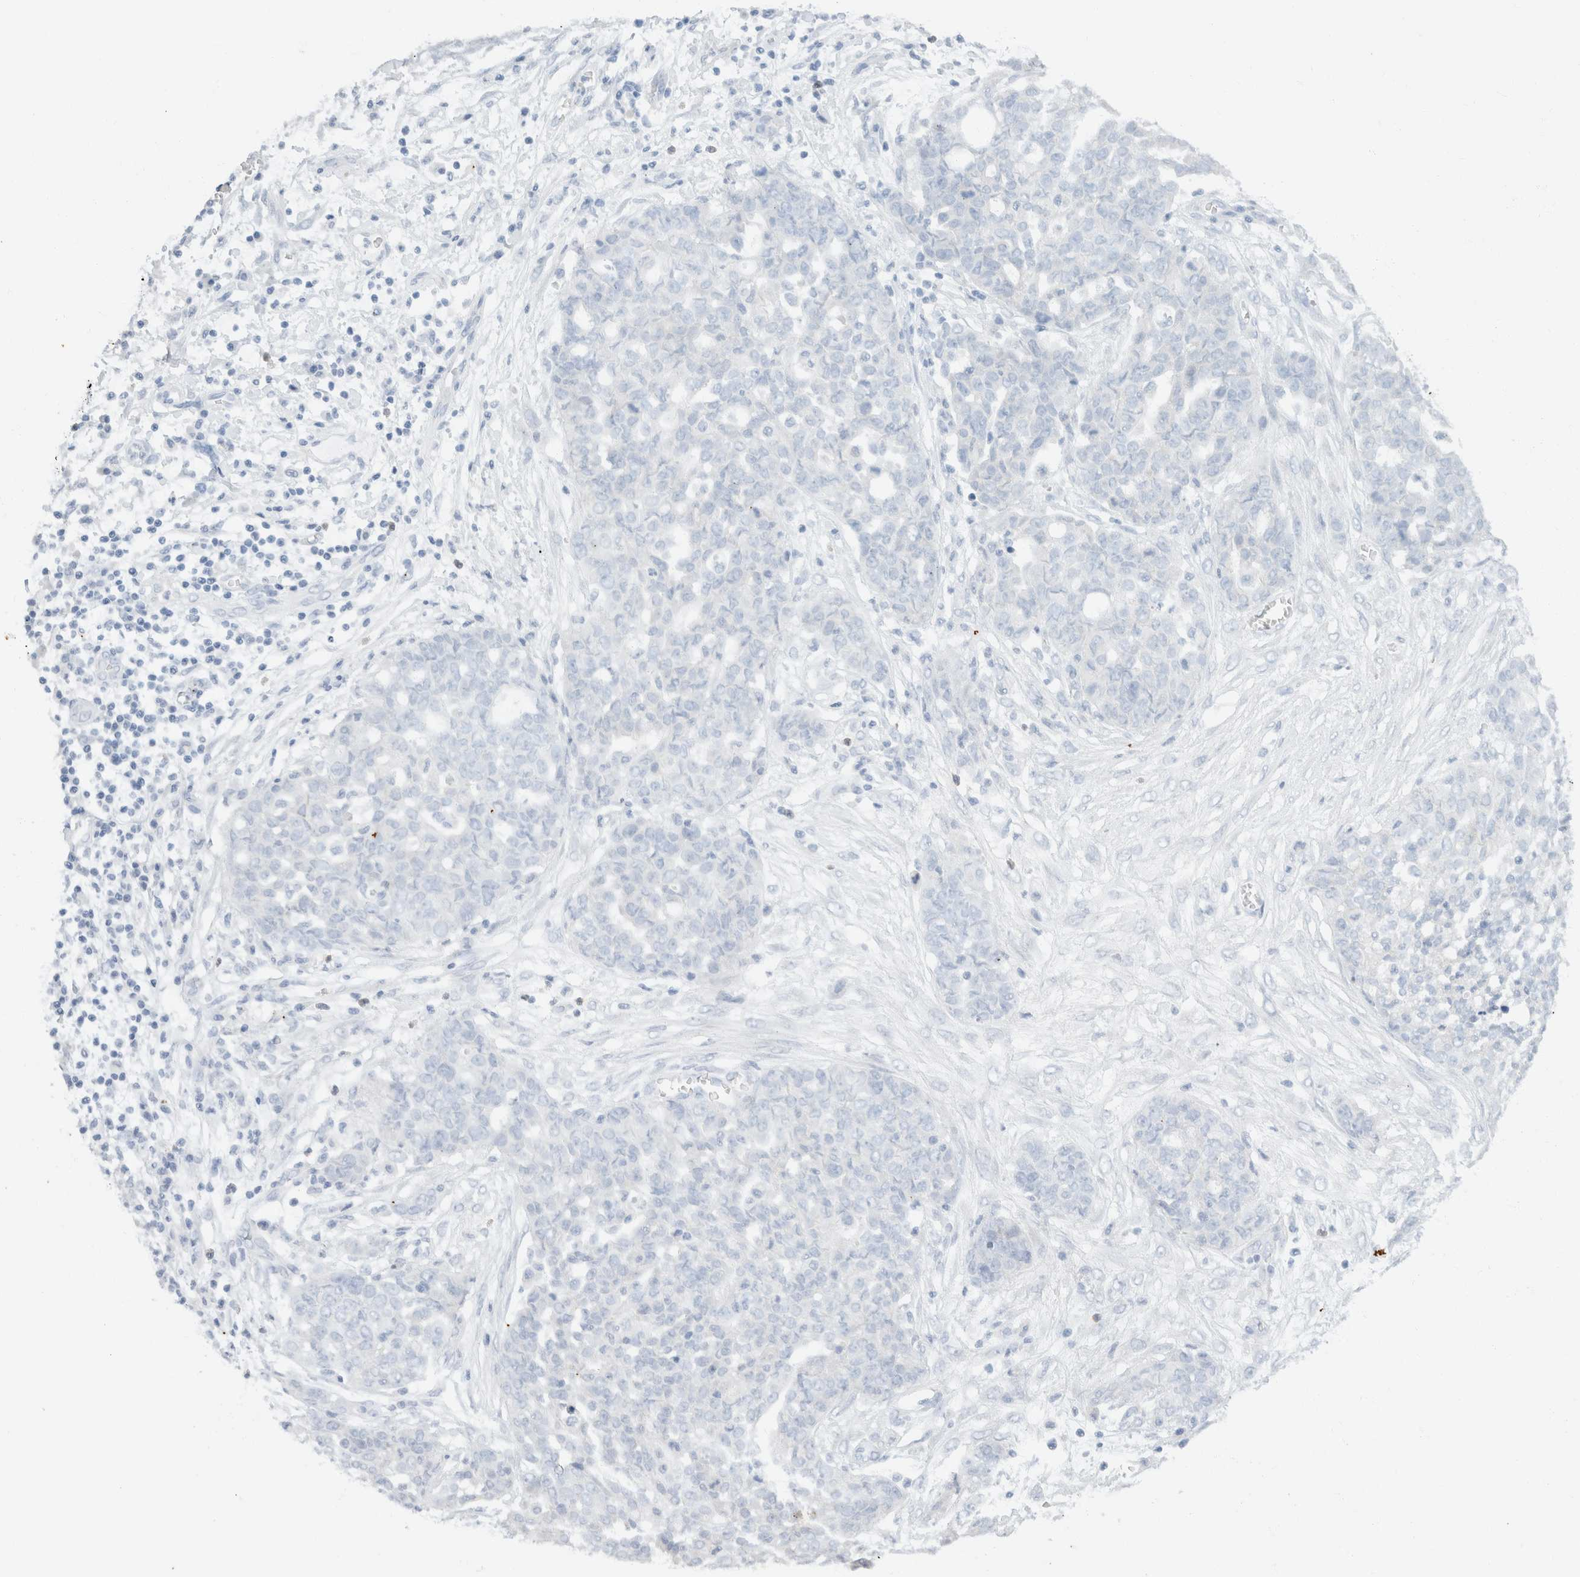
{"staining": {"intensity": "negative", "quantity": "none", "location": "none"}, "tissue": "ovarian cancer", "cell_type": "Tumor cells", "image_type": "cancer", "snomed": [{"axis": "morphology", "description": "Cystadenocarcinoma, serous, NOS"}, {"axis": "topography", "description": "Soft tissue"}, {"axis": "topography", "description": "Ovary"}], "caption": "Immunohistochemistry (IHC) of serous cystadenocarcinoma (ovarian) shows no staining in tumor cells.", "gene": "SH3GLB2", "patient": {"sex": "female", "age": 57}}